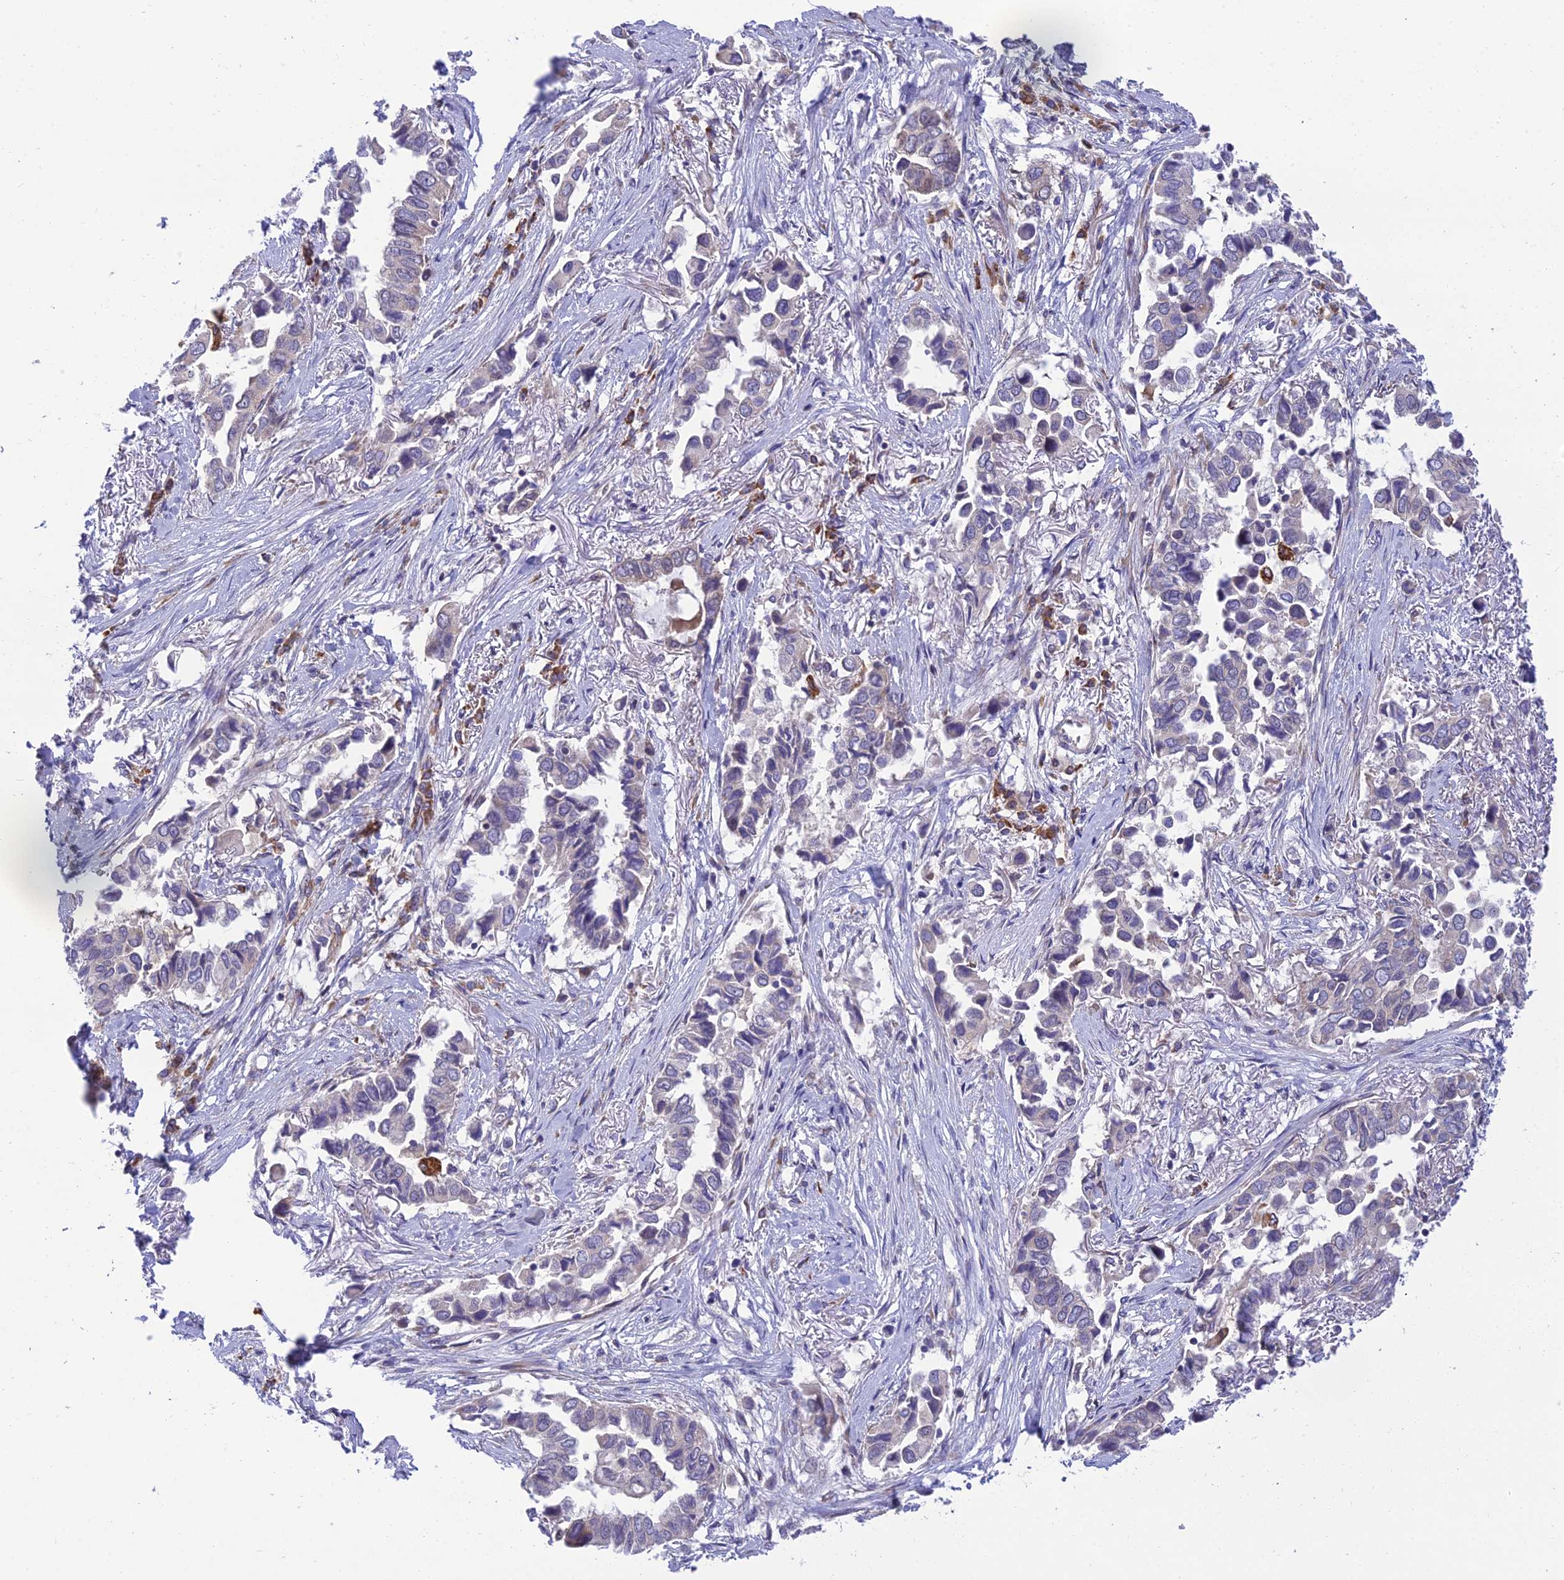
{"staining": {"intensity": "weak", "quantity": "25%-75%", "location": "cytoplasmic/membranous"}, "tissue": "lung cancer", "cell_type": "Tumor cells", "image_type": "cancer", "snomed": [{"axis": "morphology", "description": "Adenocarcinoma, NOS"}, {"axis": "topography", "description": "Lung"}], "caption": "IHC histopathology image of lung cancer stained for a protein (brown), which demonstrates low levels of weak cytoplasmic/membranous staining in approximately 25%-75% of tumor cells.", "gene": "CLCN7", "patient": {"sex": "female", "age": 76}}